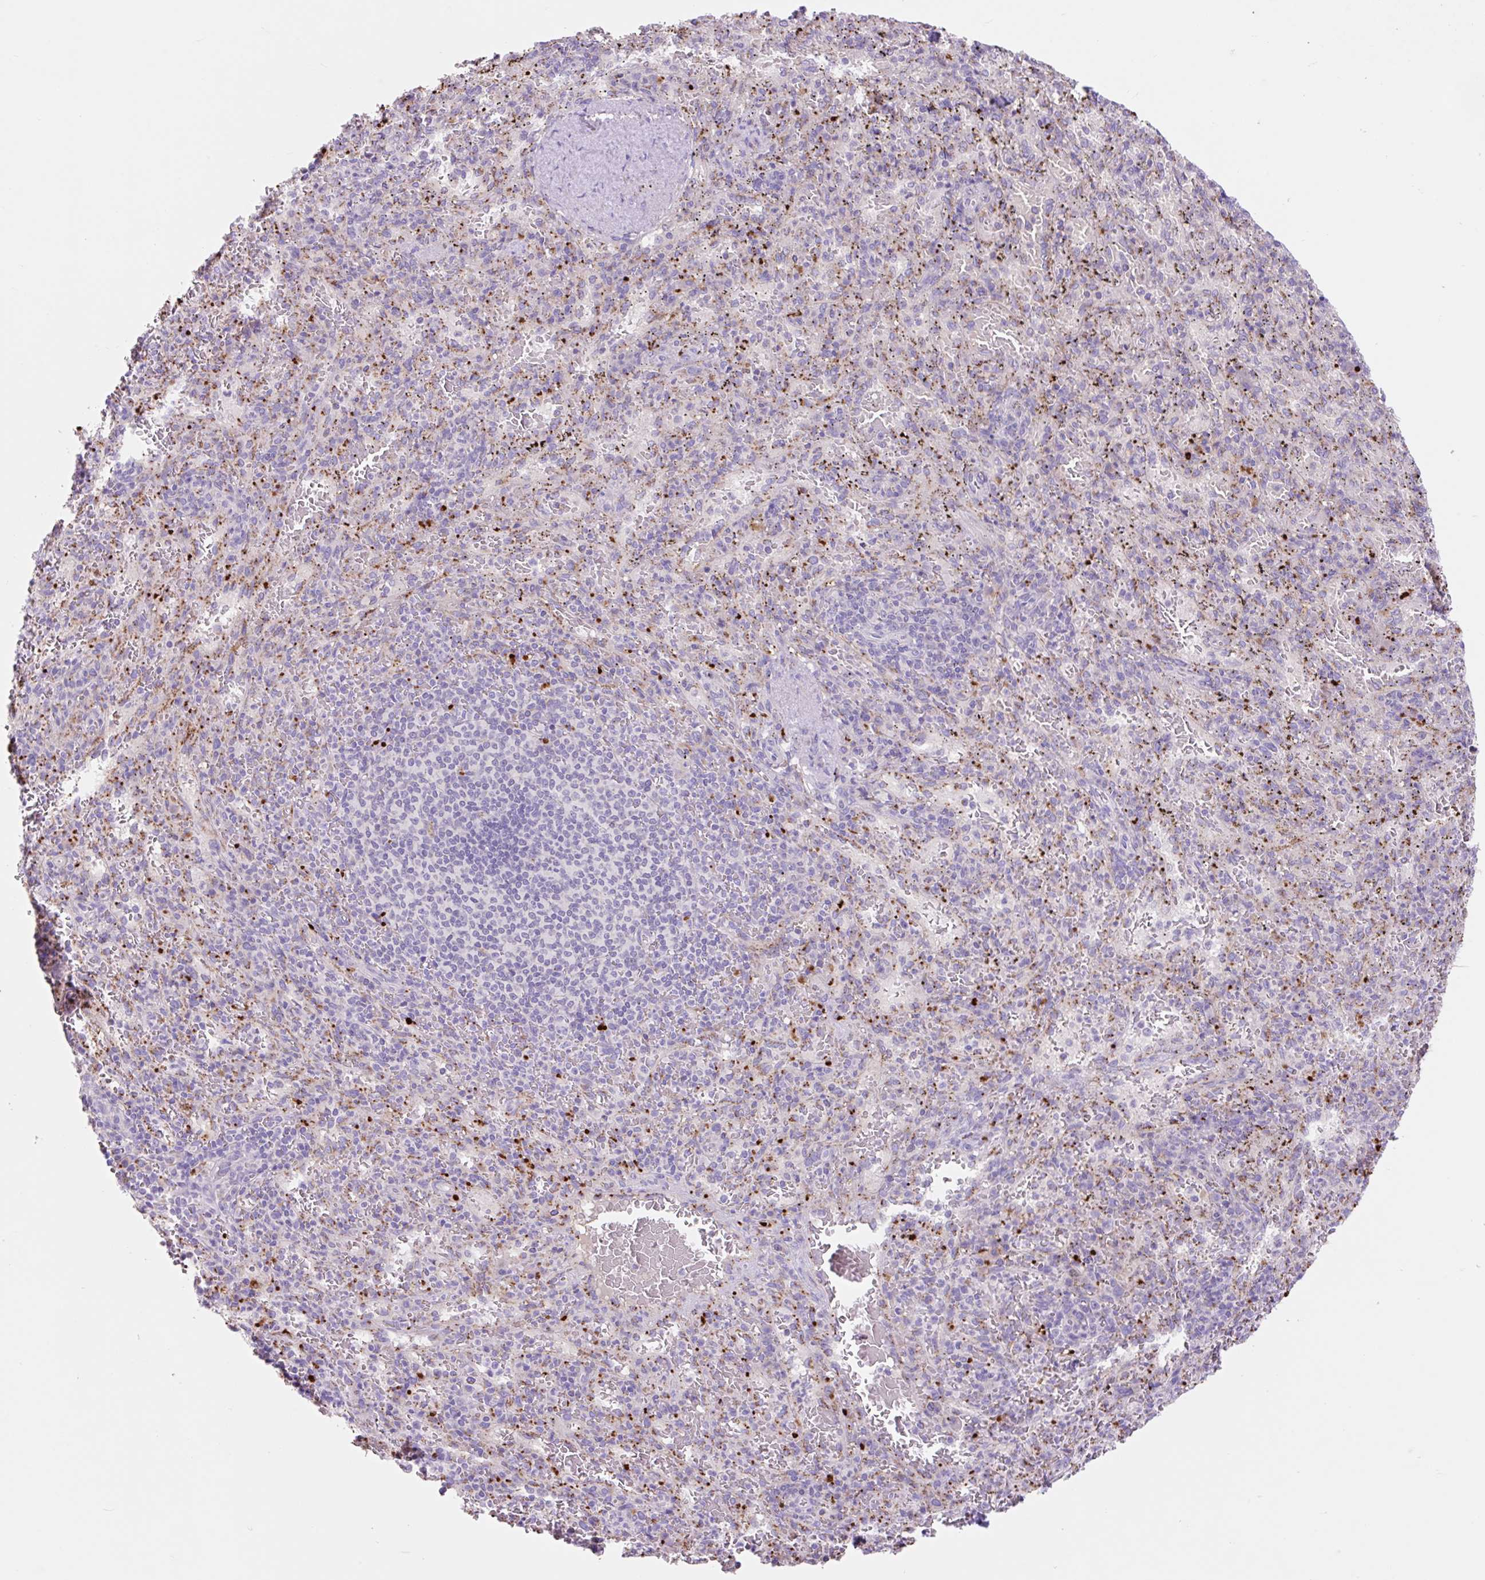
{"staining": {"intensity": "negative", "quantity": "none", "location": "none"}, "tissue": "spleen", "cell_type": "Cells in red pulp", "image_type": "normal", "snomed": [{"axis": "morphology", "description": "Normal tissue, NOS"}, {"axis": "topography", "description": "Spleen"}], "caption": "The immunohistochemistry photomicrograph has no significant staining in cells in red pulp of spleen.", "gene": "HEXA", "patient": {"sex": "male", "age": 57}}